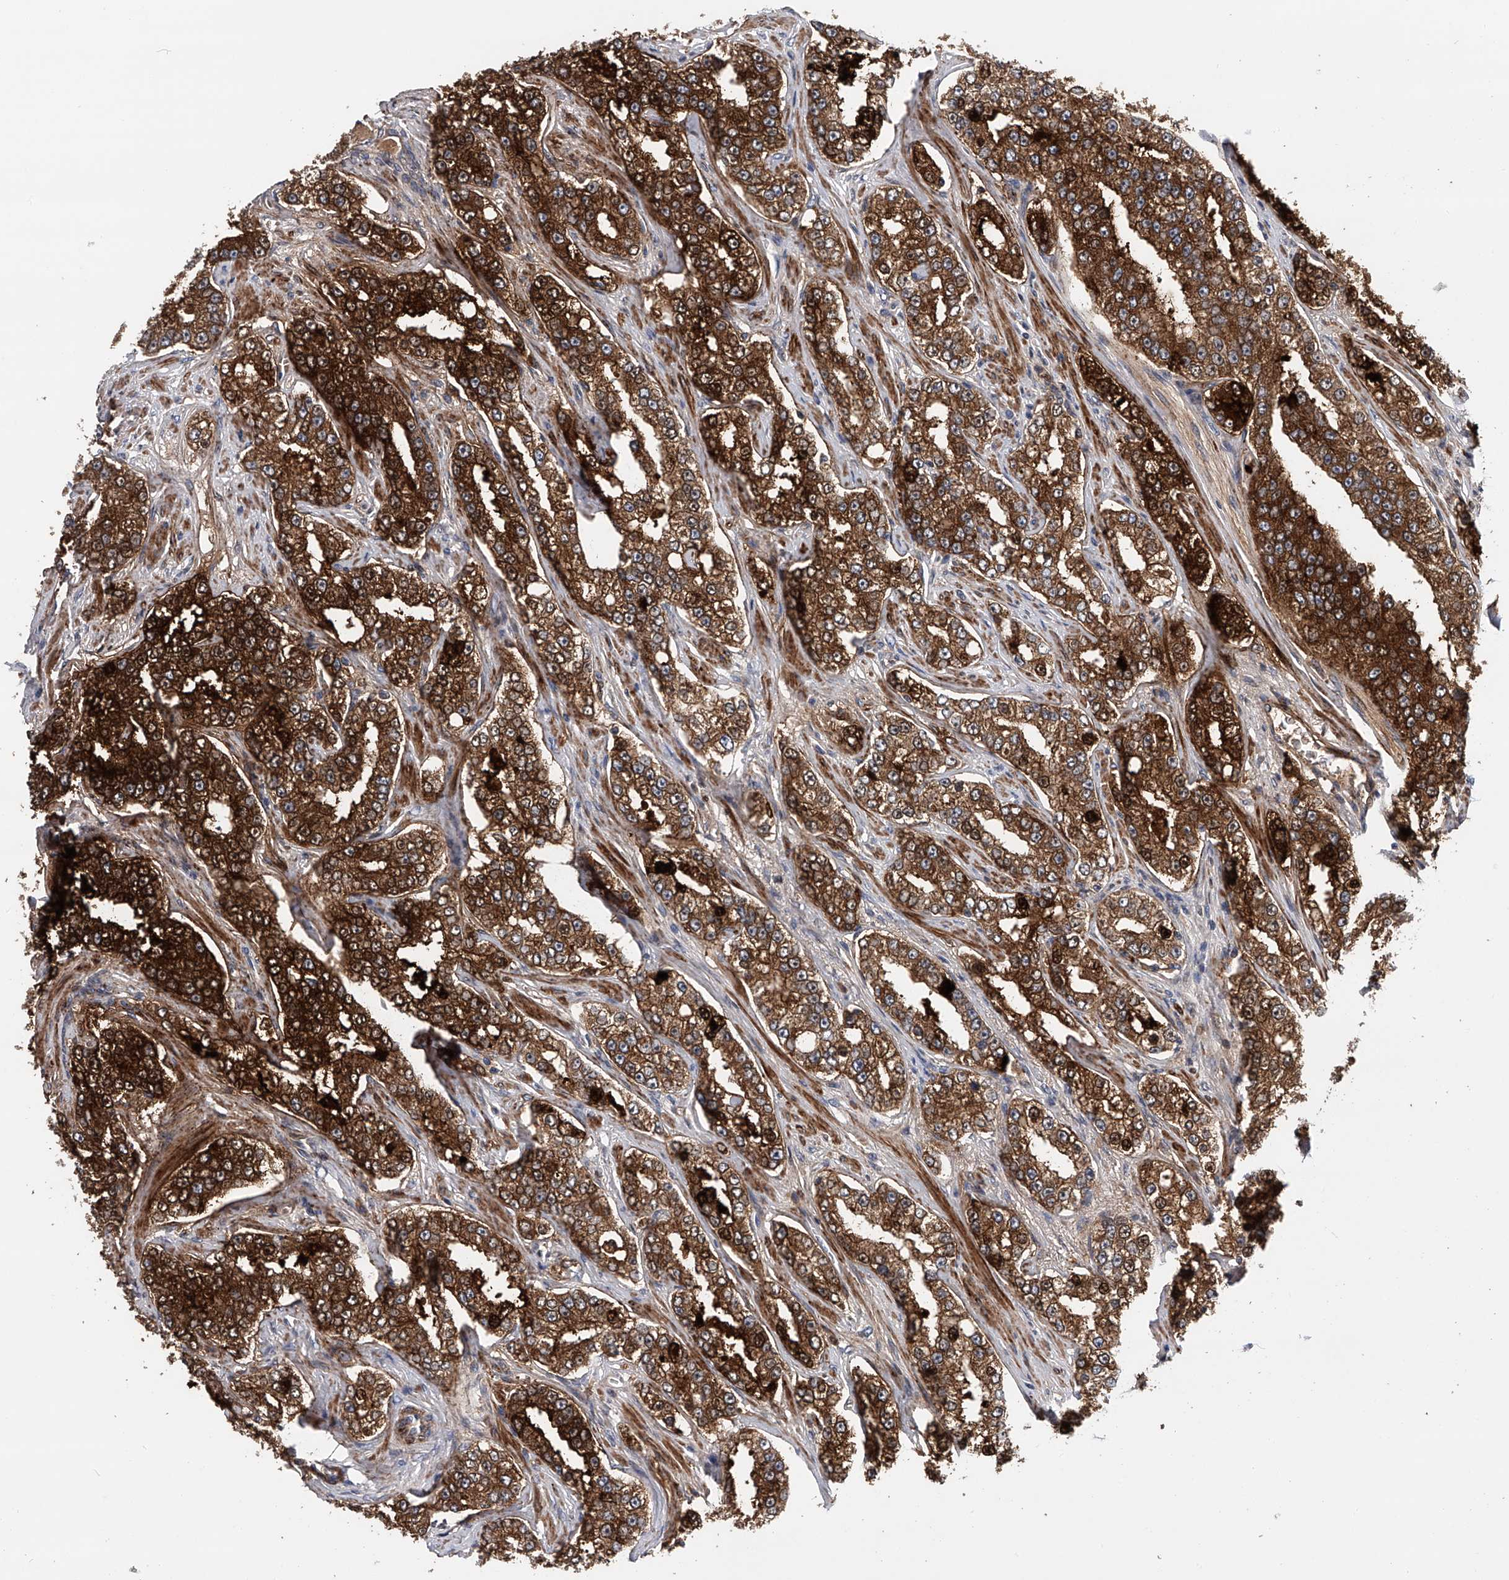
{"staining": {"intensity": "strong", "quantity": ">75%", "location": "cytoplasmic/membranous"}, "tissue": "prostate cancer", "cell_type": "Tumor cells", "image_type": "cancer", "snomed": [{"axis": "morphology", "description": "Normal tissue, NOS"}, {"axis": "morphology", "description": "Adenocarcinoma, High grade"}, {"axis": "topography", "description": "Prostate"}], "caption": "Protein positivity by IHC reveals strong cytoplasmic/membranous positivity in about >75% of tumor cells in high-grade adenocarcinoma (prostate).", "gene": "SPOCK1", "patient": {"sex": "male", "age": 83}}